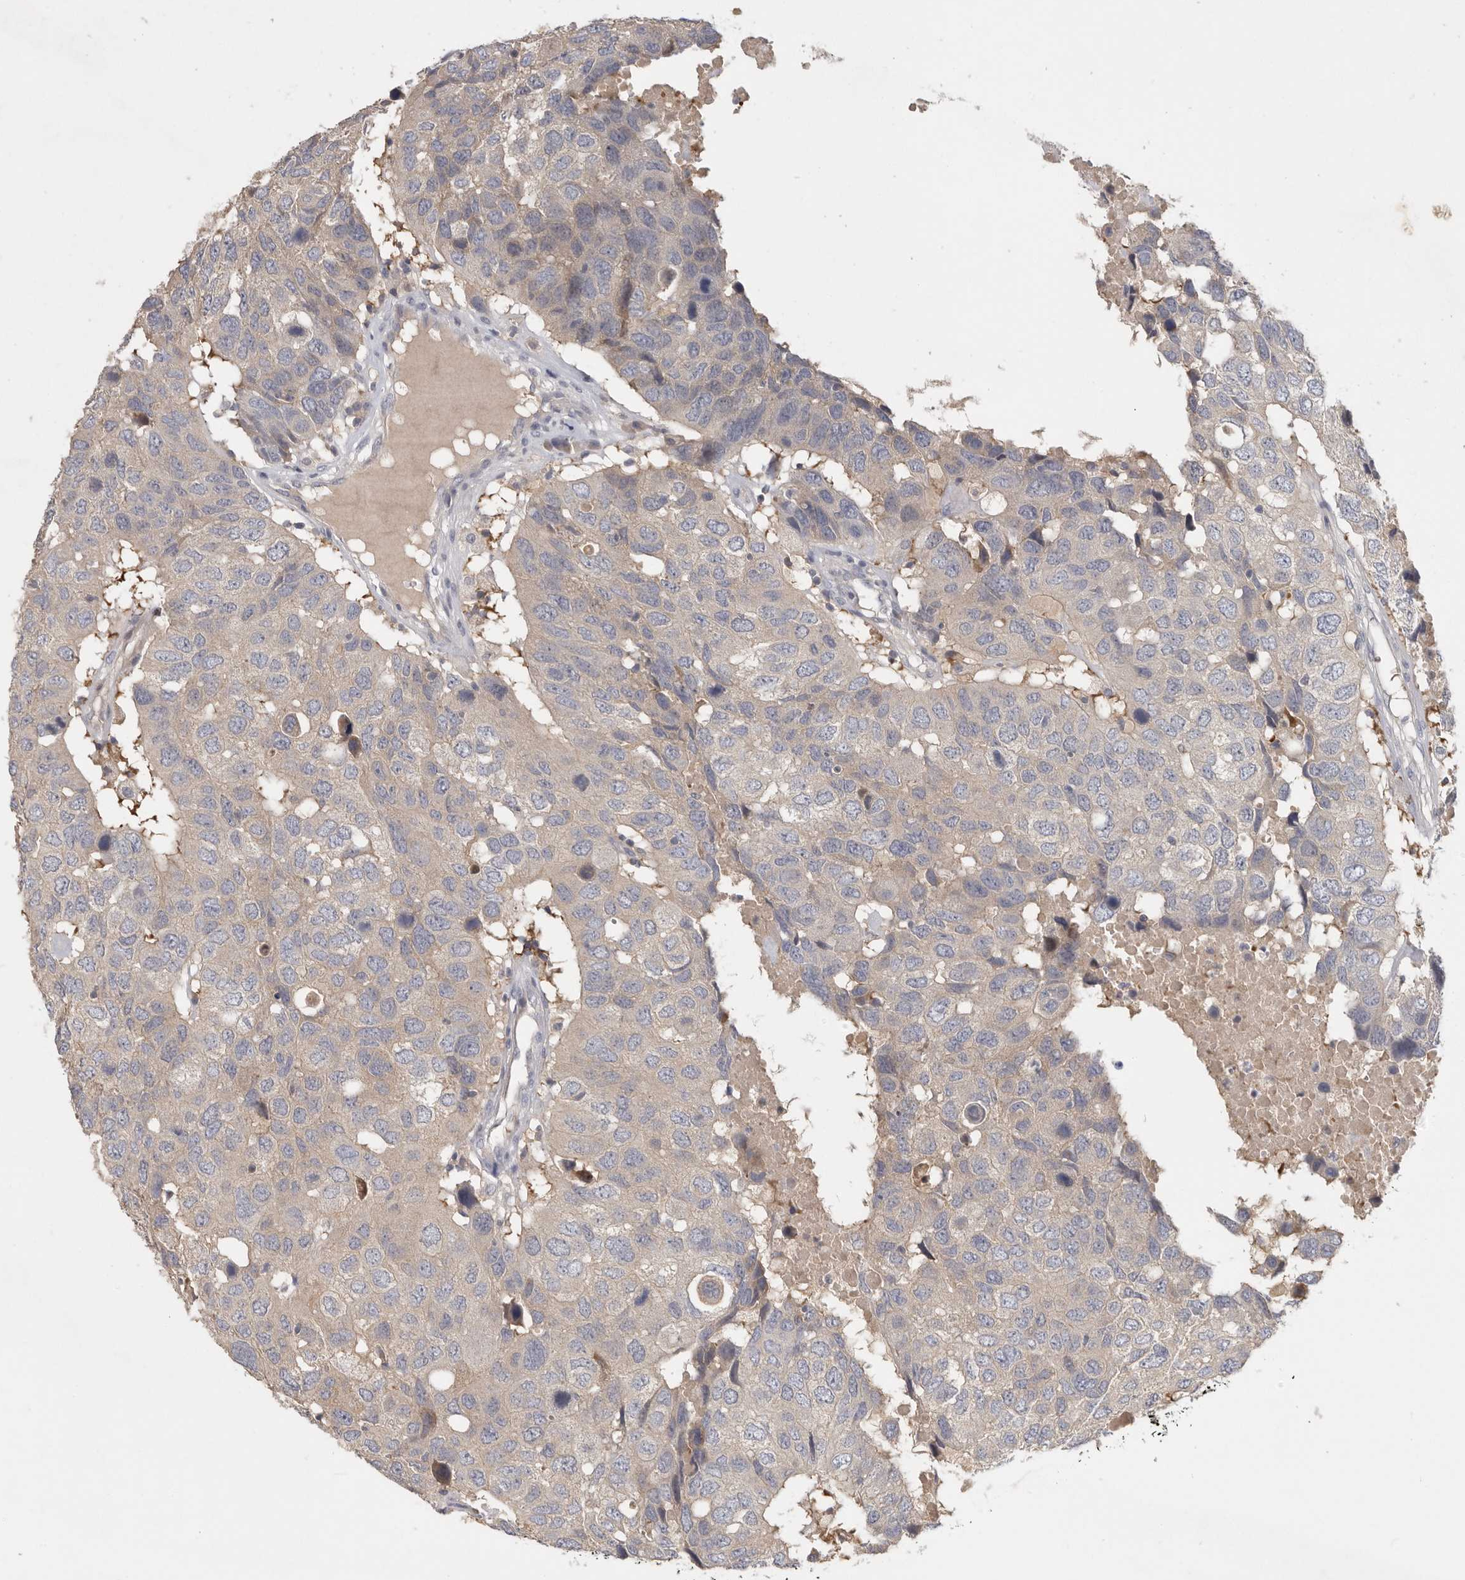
{"staining": {"intensity": "weak", "quantity": "<25%", "location": "cytoplasmic/membranous"}, "tissue": "head and neck cancer", "cell_type": "Tumor cells", "image_type": "cancer", "snomed": [{"axis": "morphology", "description": "Squamous cell carcinoma, NOS"}, {"axis": "topography", "description": "Head-Neck"}], "caption": "This photomicrograph is of head and neck cancer stained with immunohistochemistry (IHC) to label a protein in brown with the nuclei are counter-stained blue. There is no positivity in tumor cells. The staining was performed using DAB to visualize the protein expression in brown, while the nuclei were stained in blue with hematoxylin (Magnification: 20x).", "gene": "CFAP298", "patient": {"sex": "male", "age": 66}}